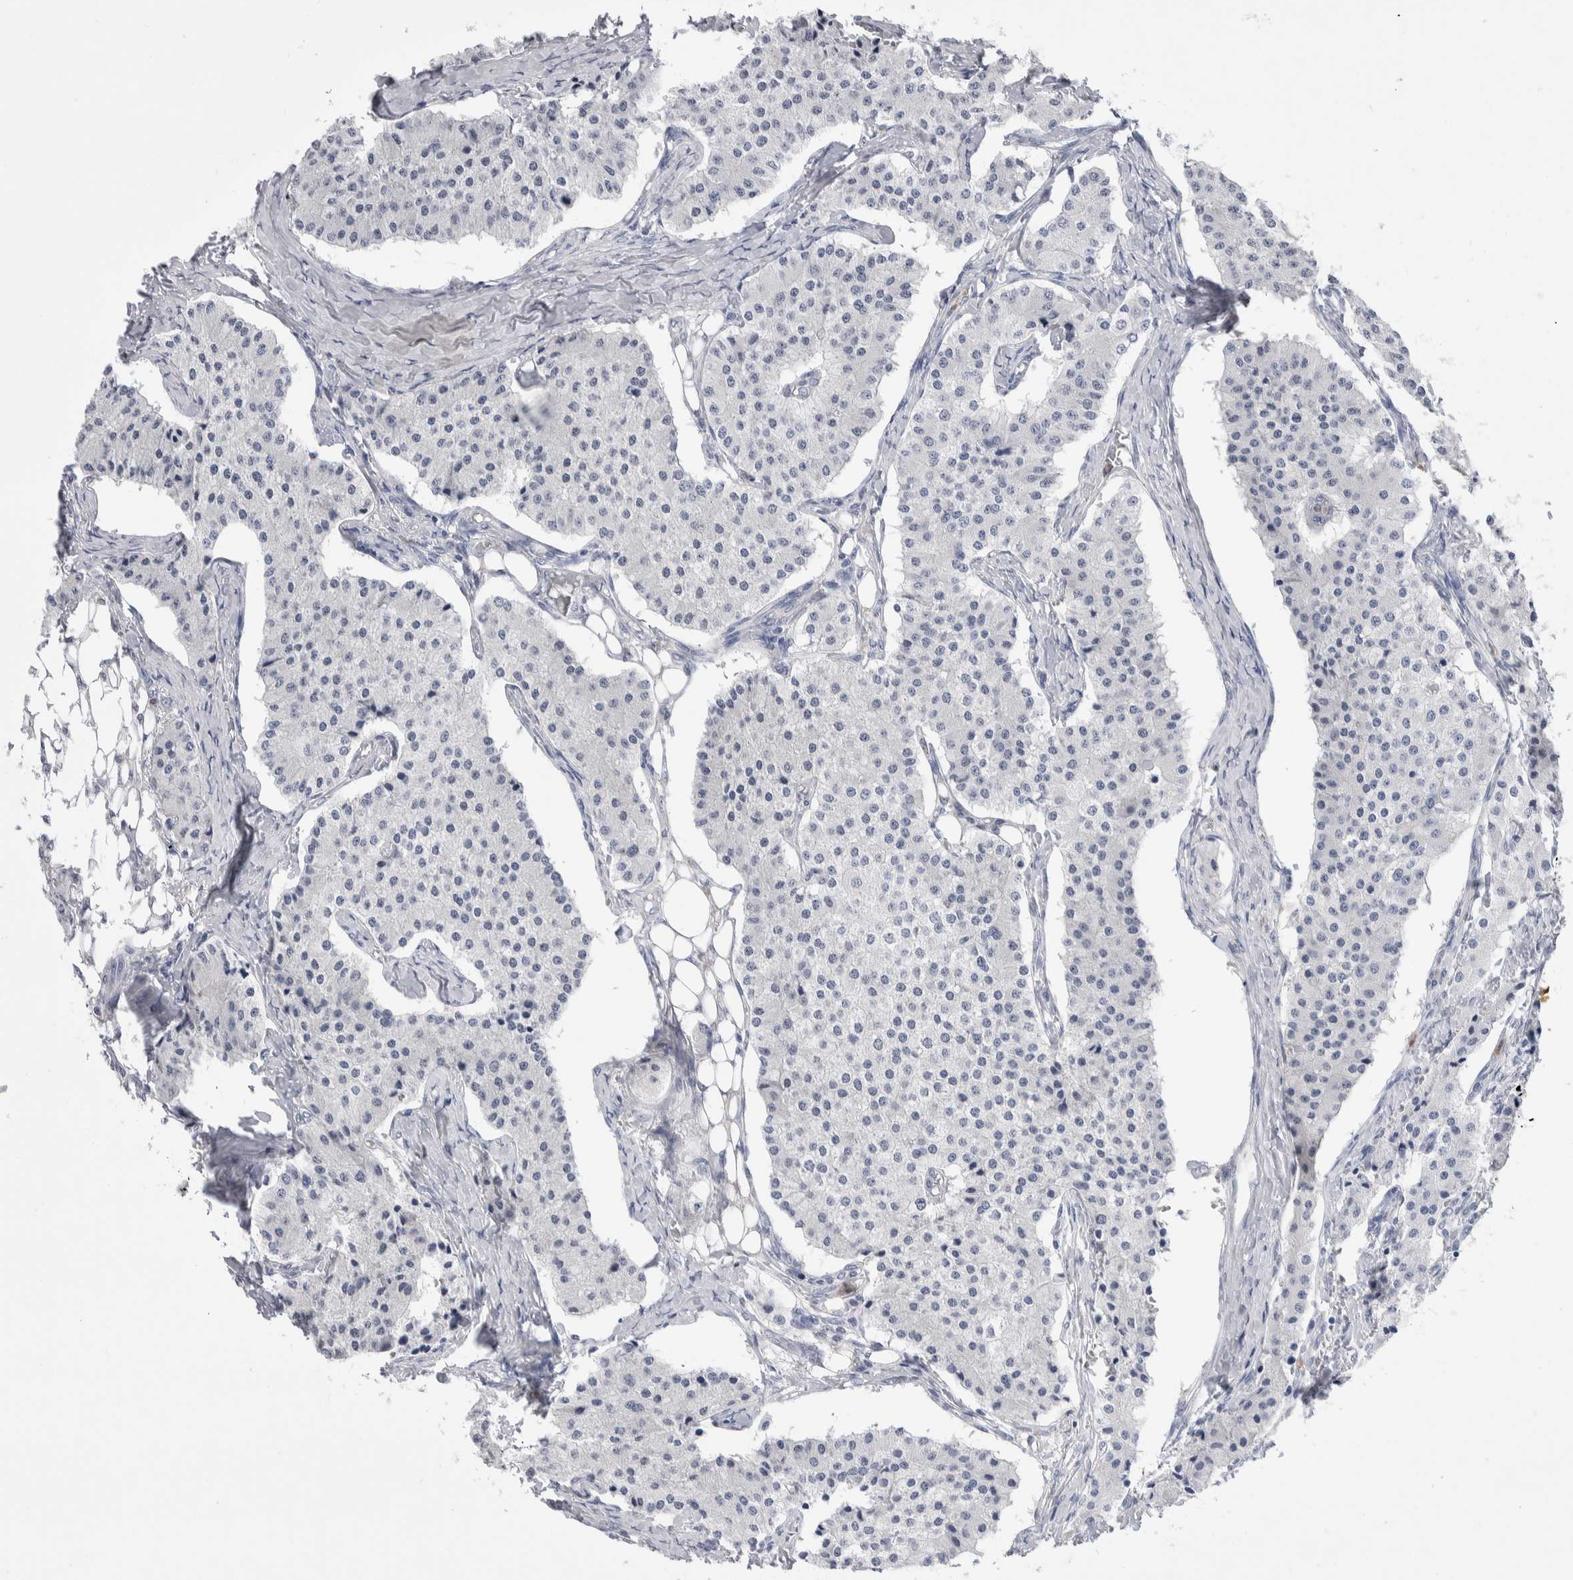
{"staining": {"intensity": "negative", "quantity": "none", "location": "none"}, "tissue": "carcinoid", "cell_type": "Tumor cells", "image_type": "cancer", "snomed": [{"axis": "morphology", "description": "Carcinoid, malignant, NOS"}, {"axis": "topography", "description": "Colon"}], "caption": "Immunohistochemistry photomicrograph of neoplastic tissue: human carcinoid stained with DAB (3,3'-diaminobenzidine) shows no significant protein expression in tumor cells.", "gene": "LURAP1L", "patient": {"sex": "female", "age": 52}}